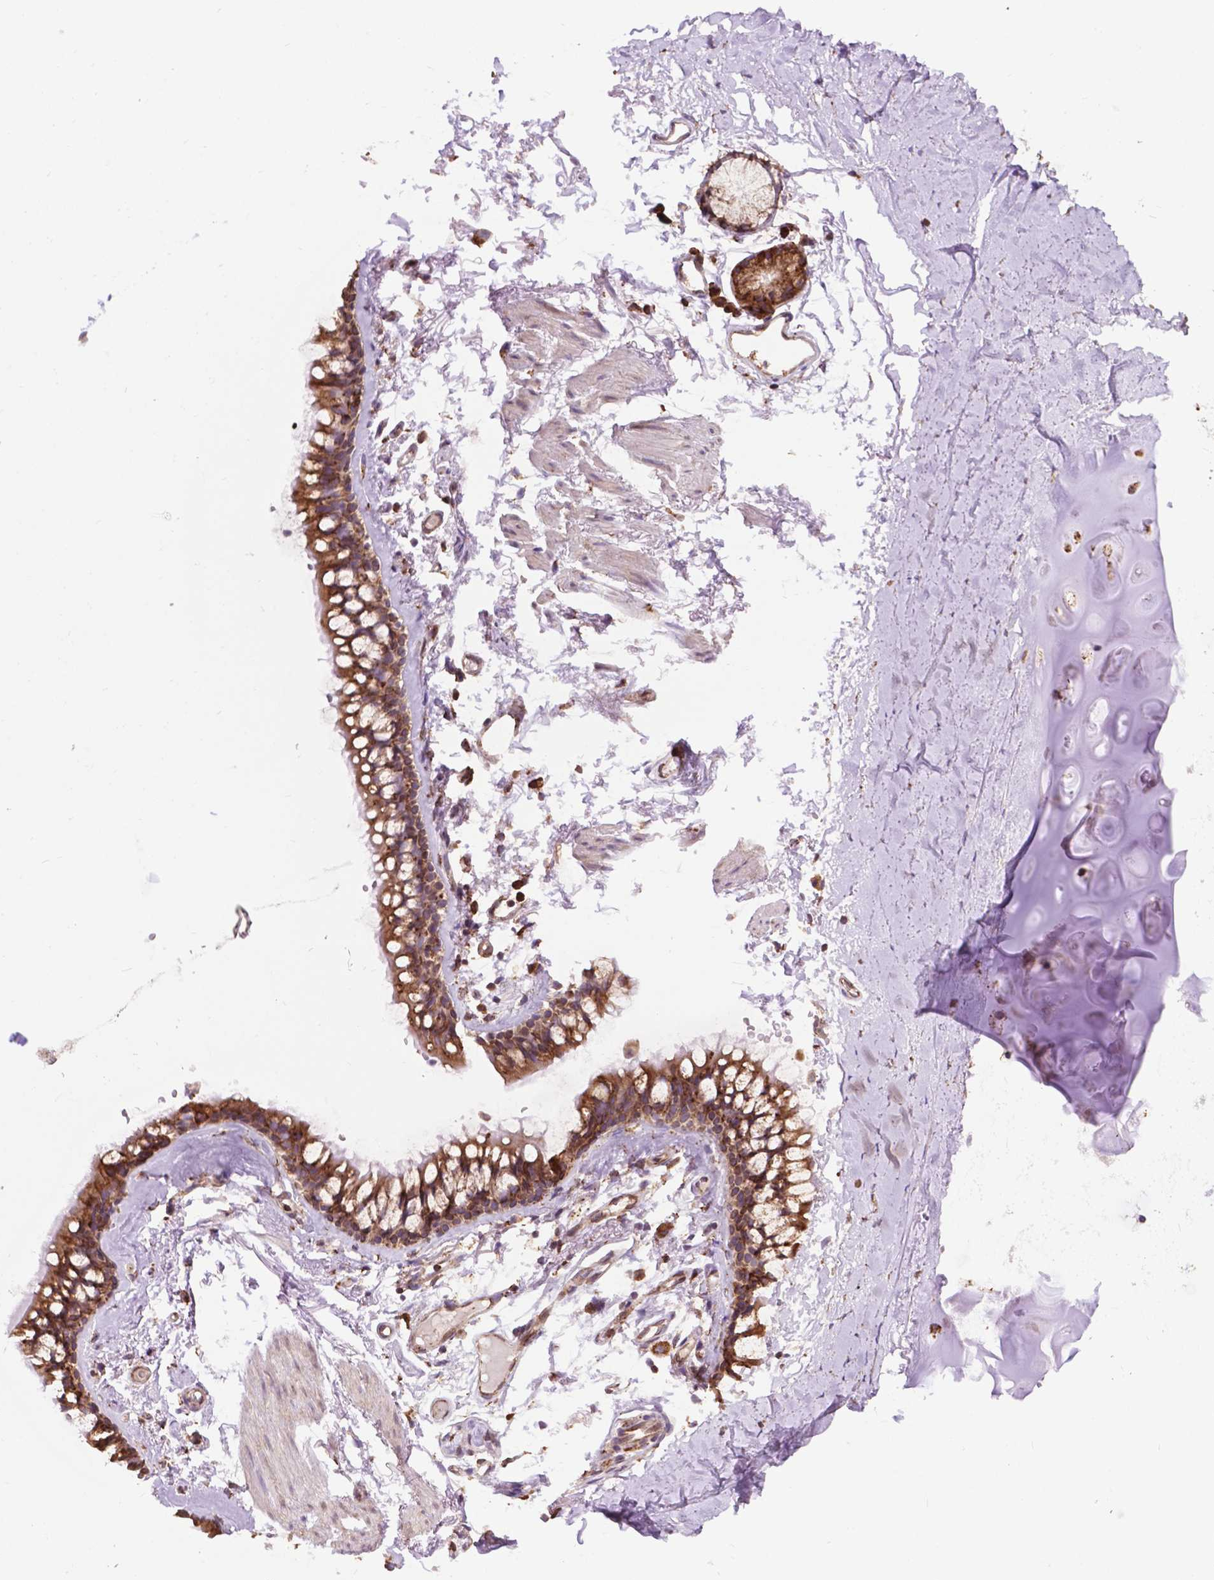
{"staining": {"intensity": "negative", "quantity": "none", "location": "none"}, "tissue": "soft tissue", "cell_type": "Chondrocytes", "image_type": "normal", "snomed": [{"axis": "morphology", "description": "Normal tissue, NOS"}, {"axis": "topography", "description": "Cartilage tissue"}, {"axis": "topography", "description": "Bronchus"}], "caption": "Human soft tissue stained for a protein using IHC demonstrates no positivity in chondrocytes.", "gene": "GANAB", "patient": {"sex": "female", "age": 79}}